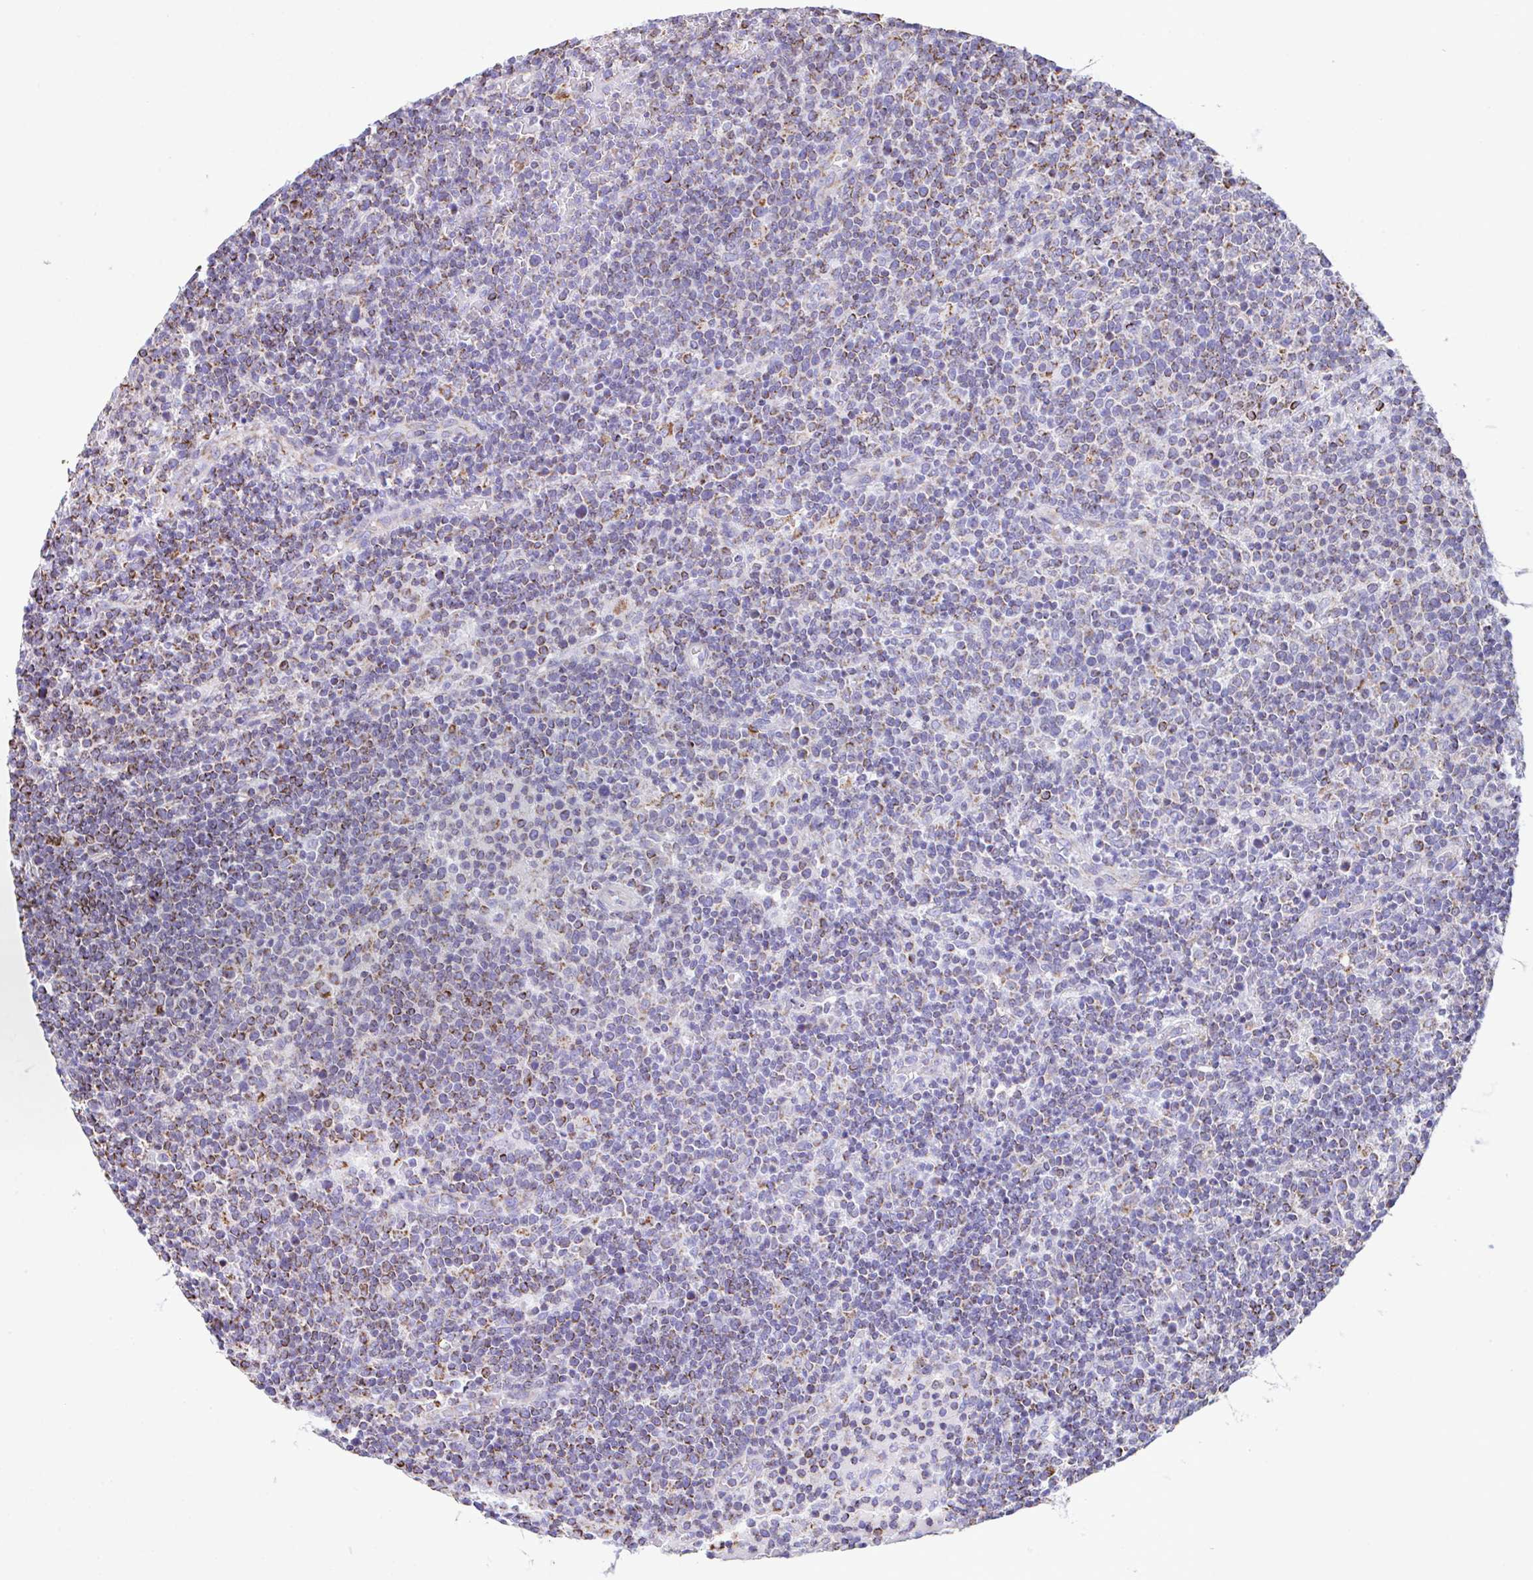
{"staining": {"intensity": "moderate", "quantity": "25%-75%", "location": "cytoplasmic/membranous"}, "tissue": "lymphoma", "cell_type": "Tumor cells", "image_type": "cancer", "snomed": [{"axis": "morphology", "description": "Malignant lymphoma, non-Hodgkin's type, High grade"}, {"axis": "topography", "description": "Lymph node"}], "caption": "There is medium levels of moderate cytoplasmic/membranous expression in tumor cells of malignant lymphoma, non-Hodgkin's type (high-grade), as demonstrated by immunohistochemical staining (brown color).", "gene": "PCMTD2", "patient": {"sex": "male", "age": 61}}